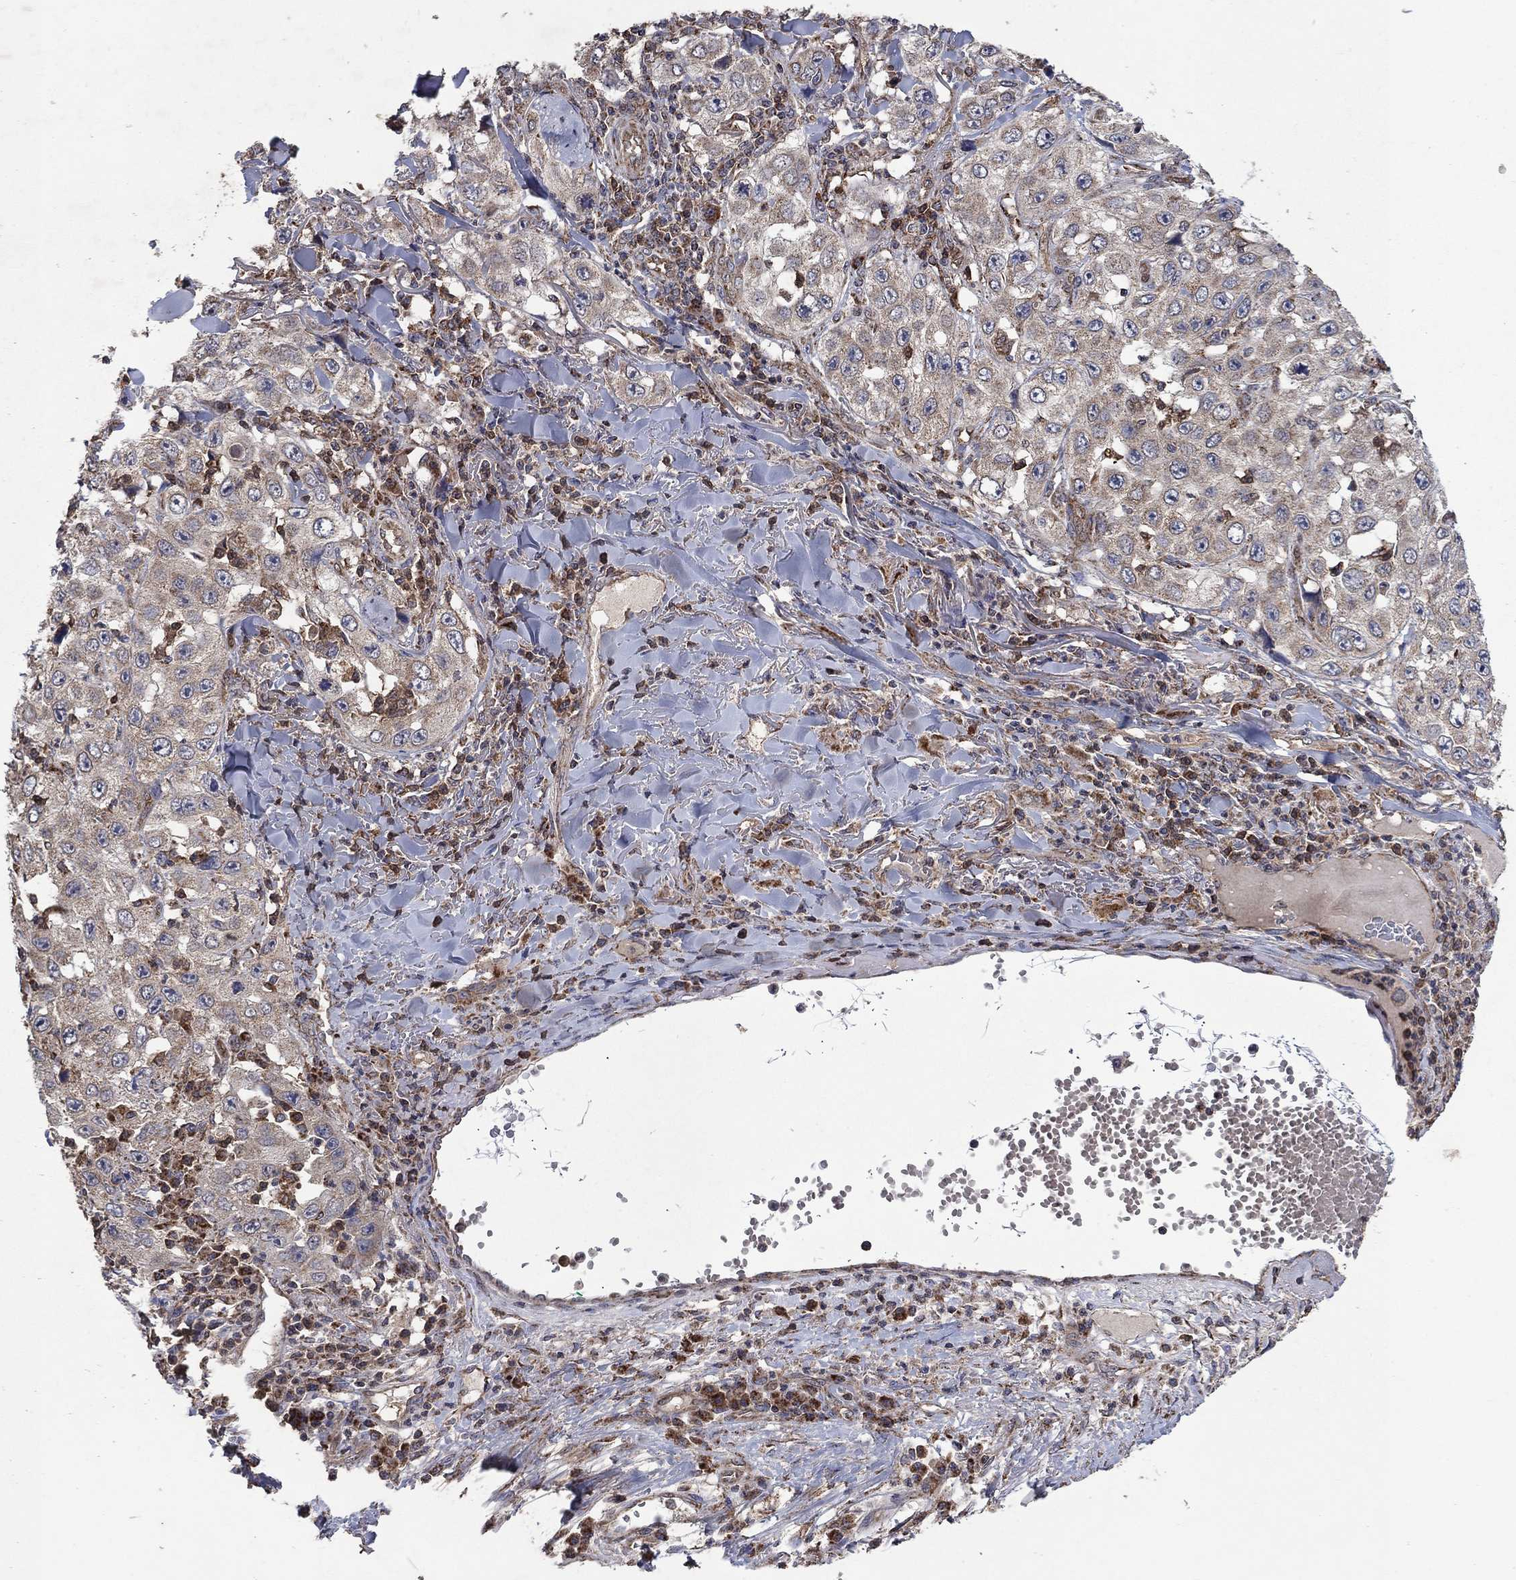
{"staining": {"intensity": "moderate", "quantity": "<25%", "location": "cytoplasmic/membranous"}, "tissue": "skin cancer", "cell_type": "Tumor cells", "image_type": "cancer", "snomed": [{"axis": "morphology", "description": "Squamous cell carcinoma, NOS"}, {"axis": "topography", "description": "Skin"}], "caption": "There is low levels of moderate cytoplasmic/membranous positivity in tumor cells of skin squamous cell carcinoma, as demonstrated by immunohistochemical staining (brown color).", "gene": "DPH1", "patient": {"sex": "male", "age": 82}}